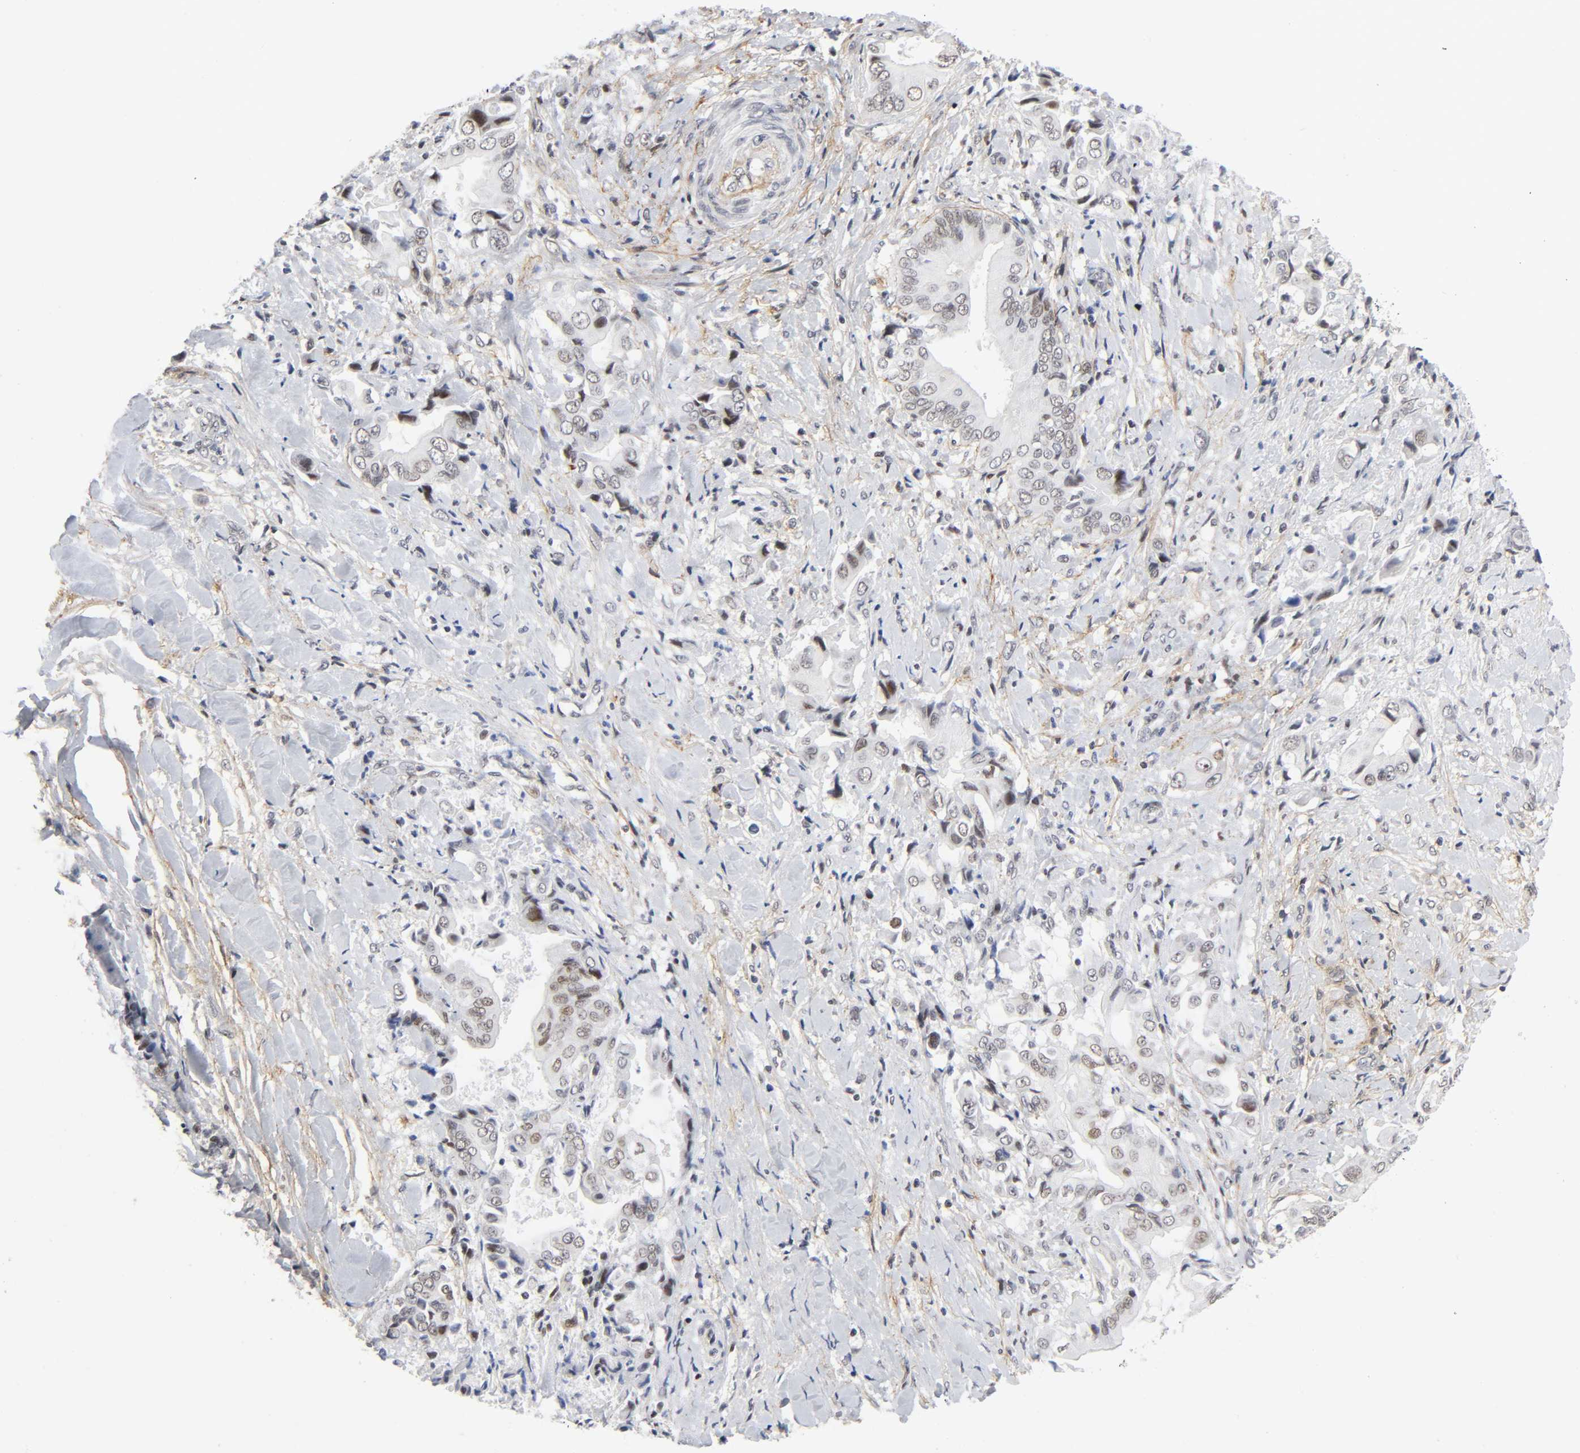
{"staining": {"intensity": "weak", "quantity": "25%-75%", "location": "nuclear"}, "tissue": "liver cancer", "cell_type": "Tumor cells", "image_type": "cancer", "snomed": [{"axis": "morphology", "description": "Cholangiocarcinoma"}, {"axis": "topography", "description": "Liver"}], "caption": "Immunohistochemical staining of liver cholangiocarcinoma reveals weak nuclear protein expression in approximately 25%-75% of tumor cells.", "gene": "DIDO1", "patient": {"sex": "male", "age": 58}}